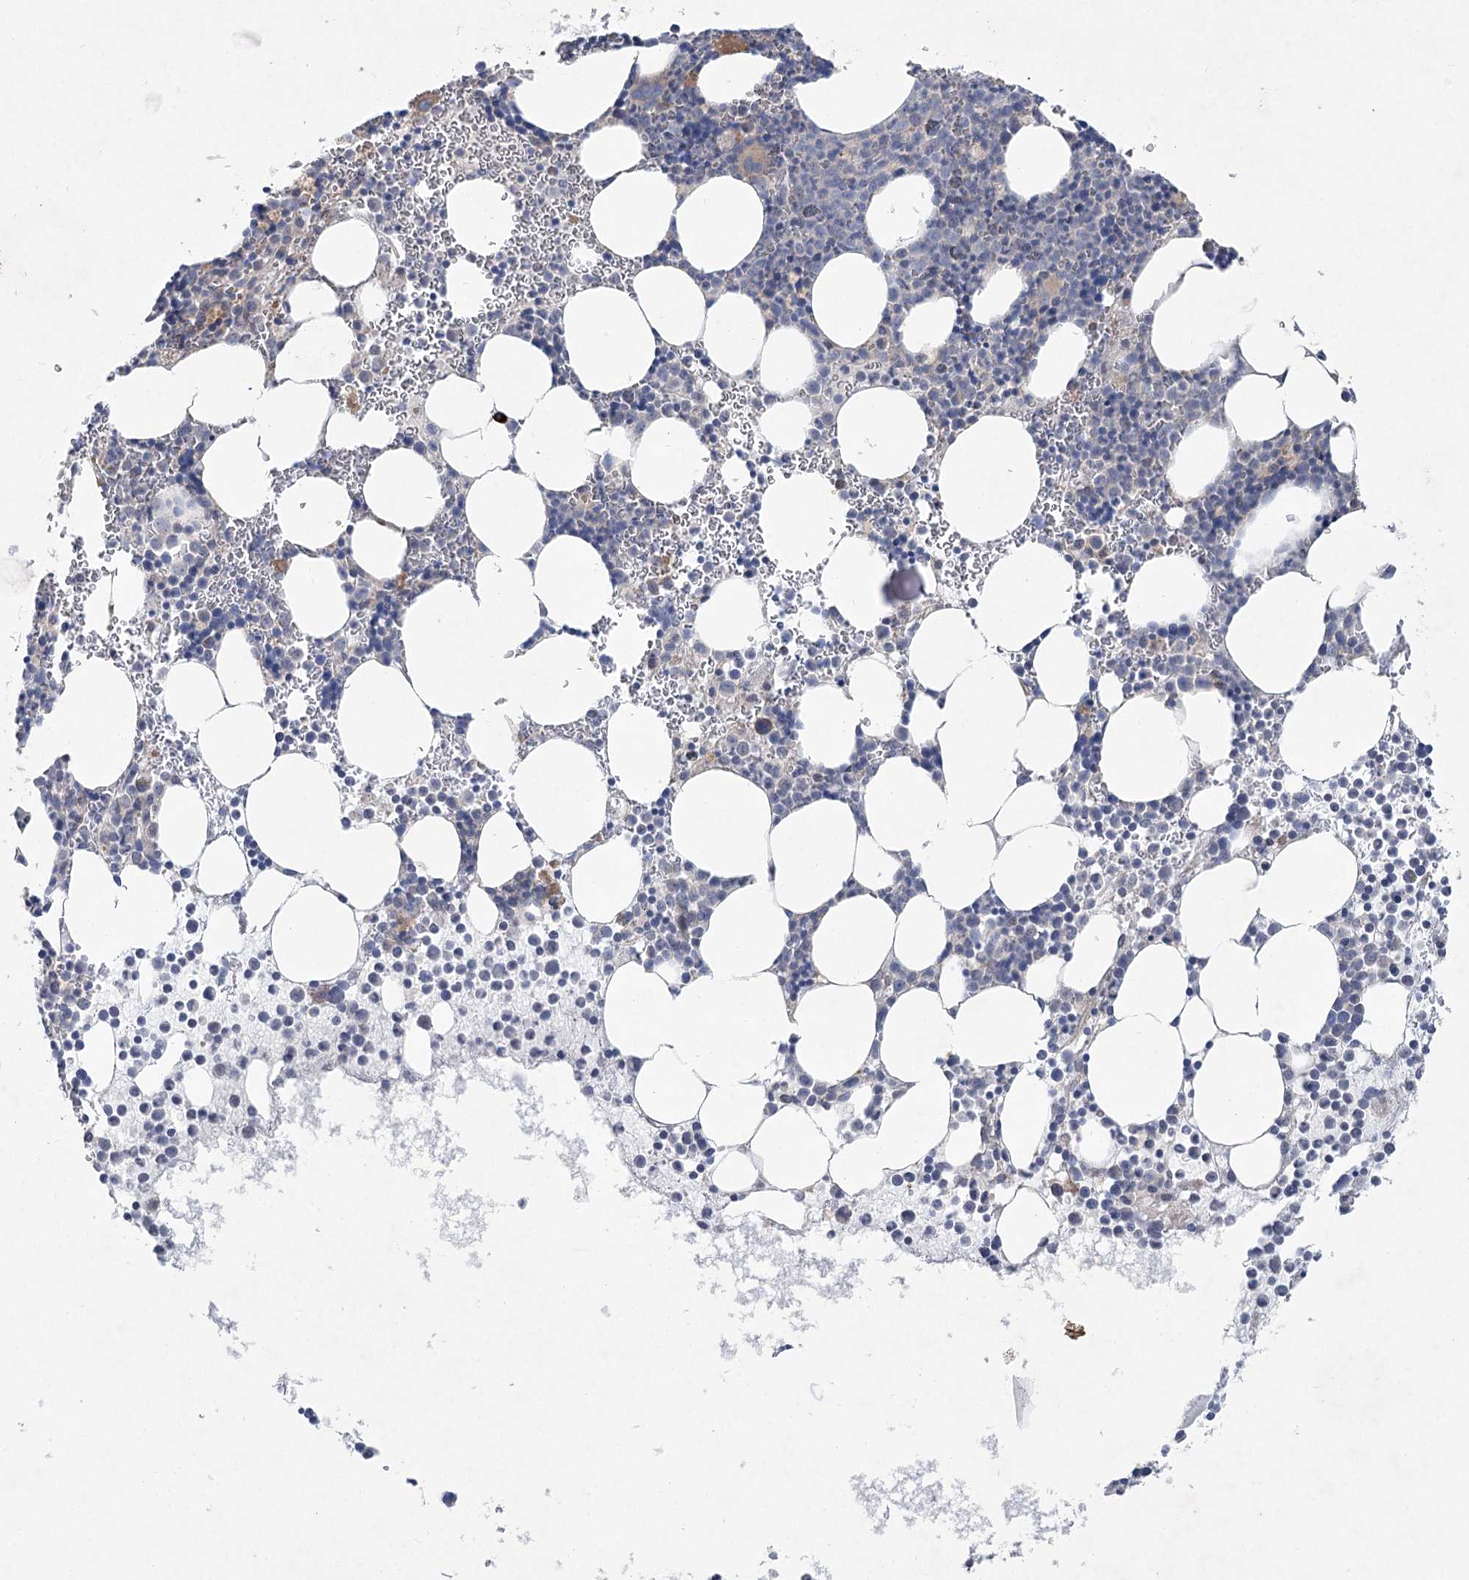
{"staining": {"intensity": "negative", "quantity": "none", "location": "none"}, "tissue": "bone marrow", "cell_type": "Hematopoietic cells", "image_type": "normal", "snomed": [{"axis": "morphology", "description": "Normal tissue, NOS"}, {"axis": "topography", "description": "Bone marrow"}], "caption": "An immunohistochemistry photomicrograph of normal bone marrow is shown. There is no staining in hematopoietic cells of bone marrow. (Immunohistochemistry (ihc), brightfield microscopy, high magnification).", "gene": "SCN11A", "patient": {"sex": "female", "age": 78}}